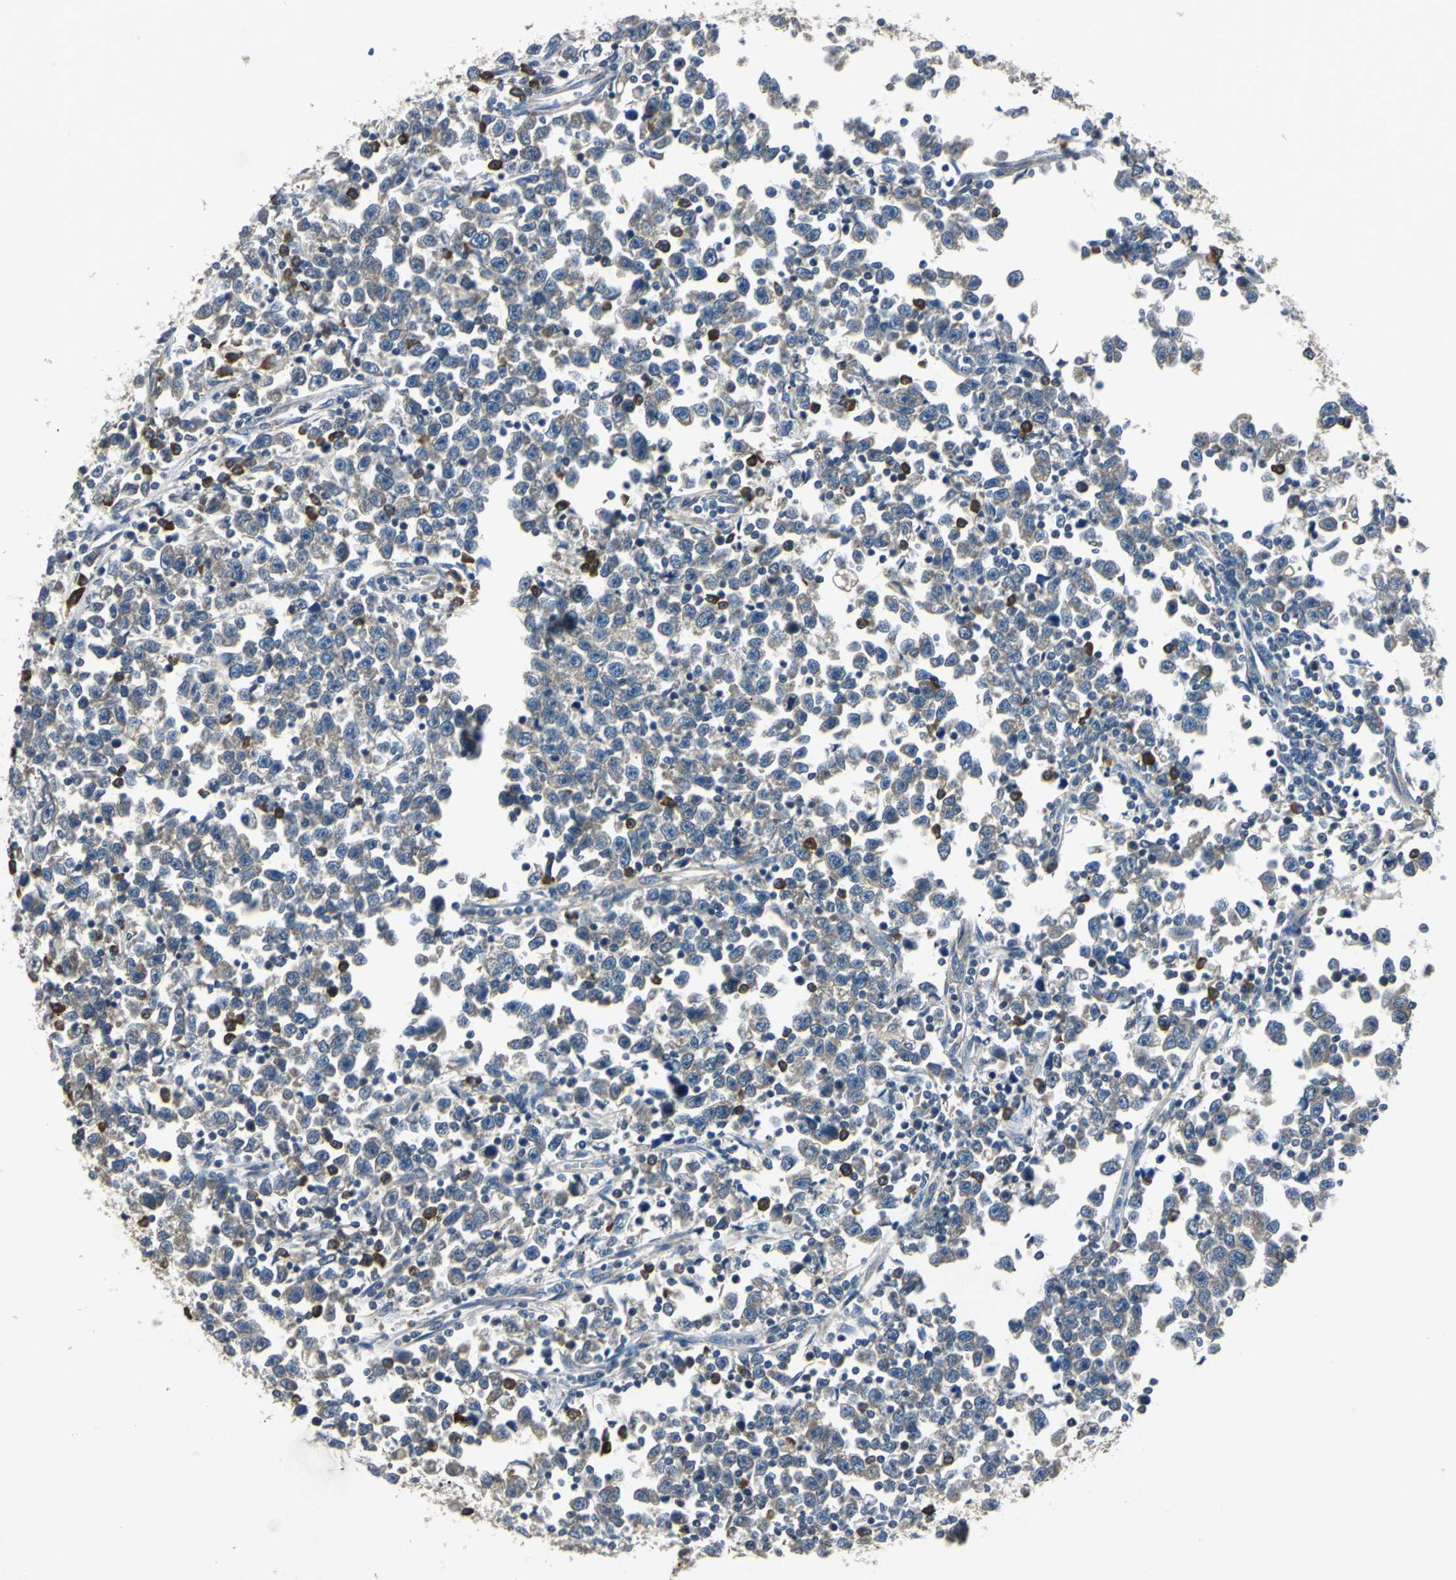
{"staining": {"intensity": "weak", "quantity": "25%-75%", "location": "cytoplasmic/membranous"}, "tissue": "testis cancer", "cell_type": "Tumor cells", "image_type": "cancer", "snomed": [{"axis": "morphology", "description": "Seminoma, NOS"}, {"axis": "topography", "description": "Testis"}], "caption": "DAB (3,3'-diaminobenzidine) immunohistochemical staining of testis cancer demonstrates weak cytoplasmic/membranous protein expression in approximately 25%-75% of tumor cells.", "gene": "SLC2A13", "patient": {"sex": "male", "age": 43}}